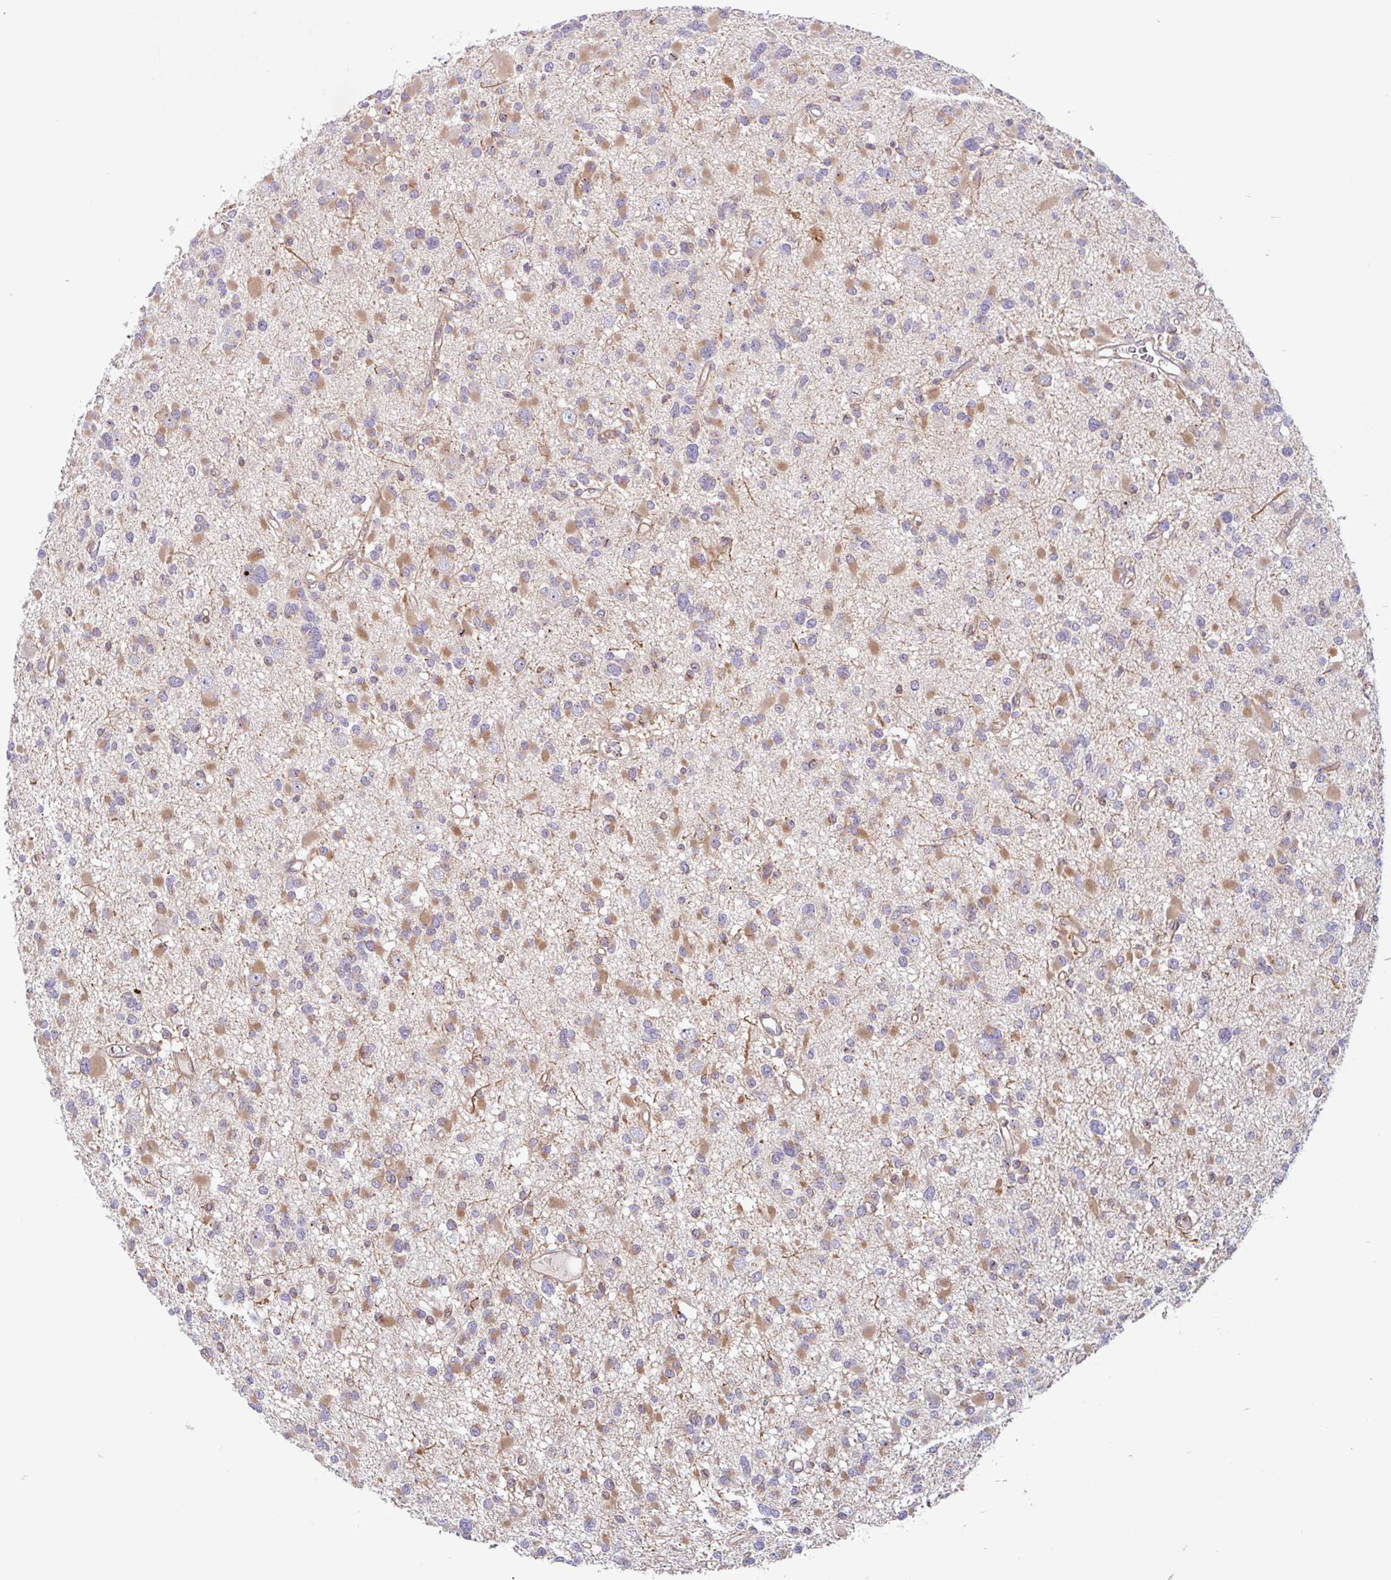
{"staining": {"intensity": "moderate", "quantity": "25%-75%", "location": "cytoplasmic/membranous"}, "tissue": "glioma", "cell_type": "Tumor cells", "image_type": "cancer", "snomed": [{"axis": "morphology", "description": "Glioma, malignant, Low grade"}, {"axis": "topography", "description": "Brain"}], "caption": "Immunohistochemistry (IHC) image of neoplastic tissue: glioma stained using immunohistochemistry (IHC) reveals medium levels of moderate protein expression localized specifically in the cytoplasmic/membranous of tumor cells, appearing as a cytoplasmic/membranous brown color.", "gene": "RIT1", "patient": {"sex": "female", "age": 22}}